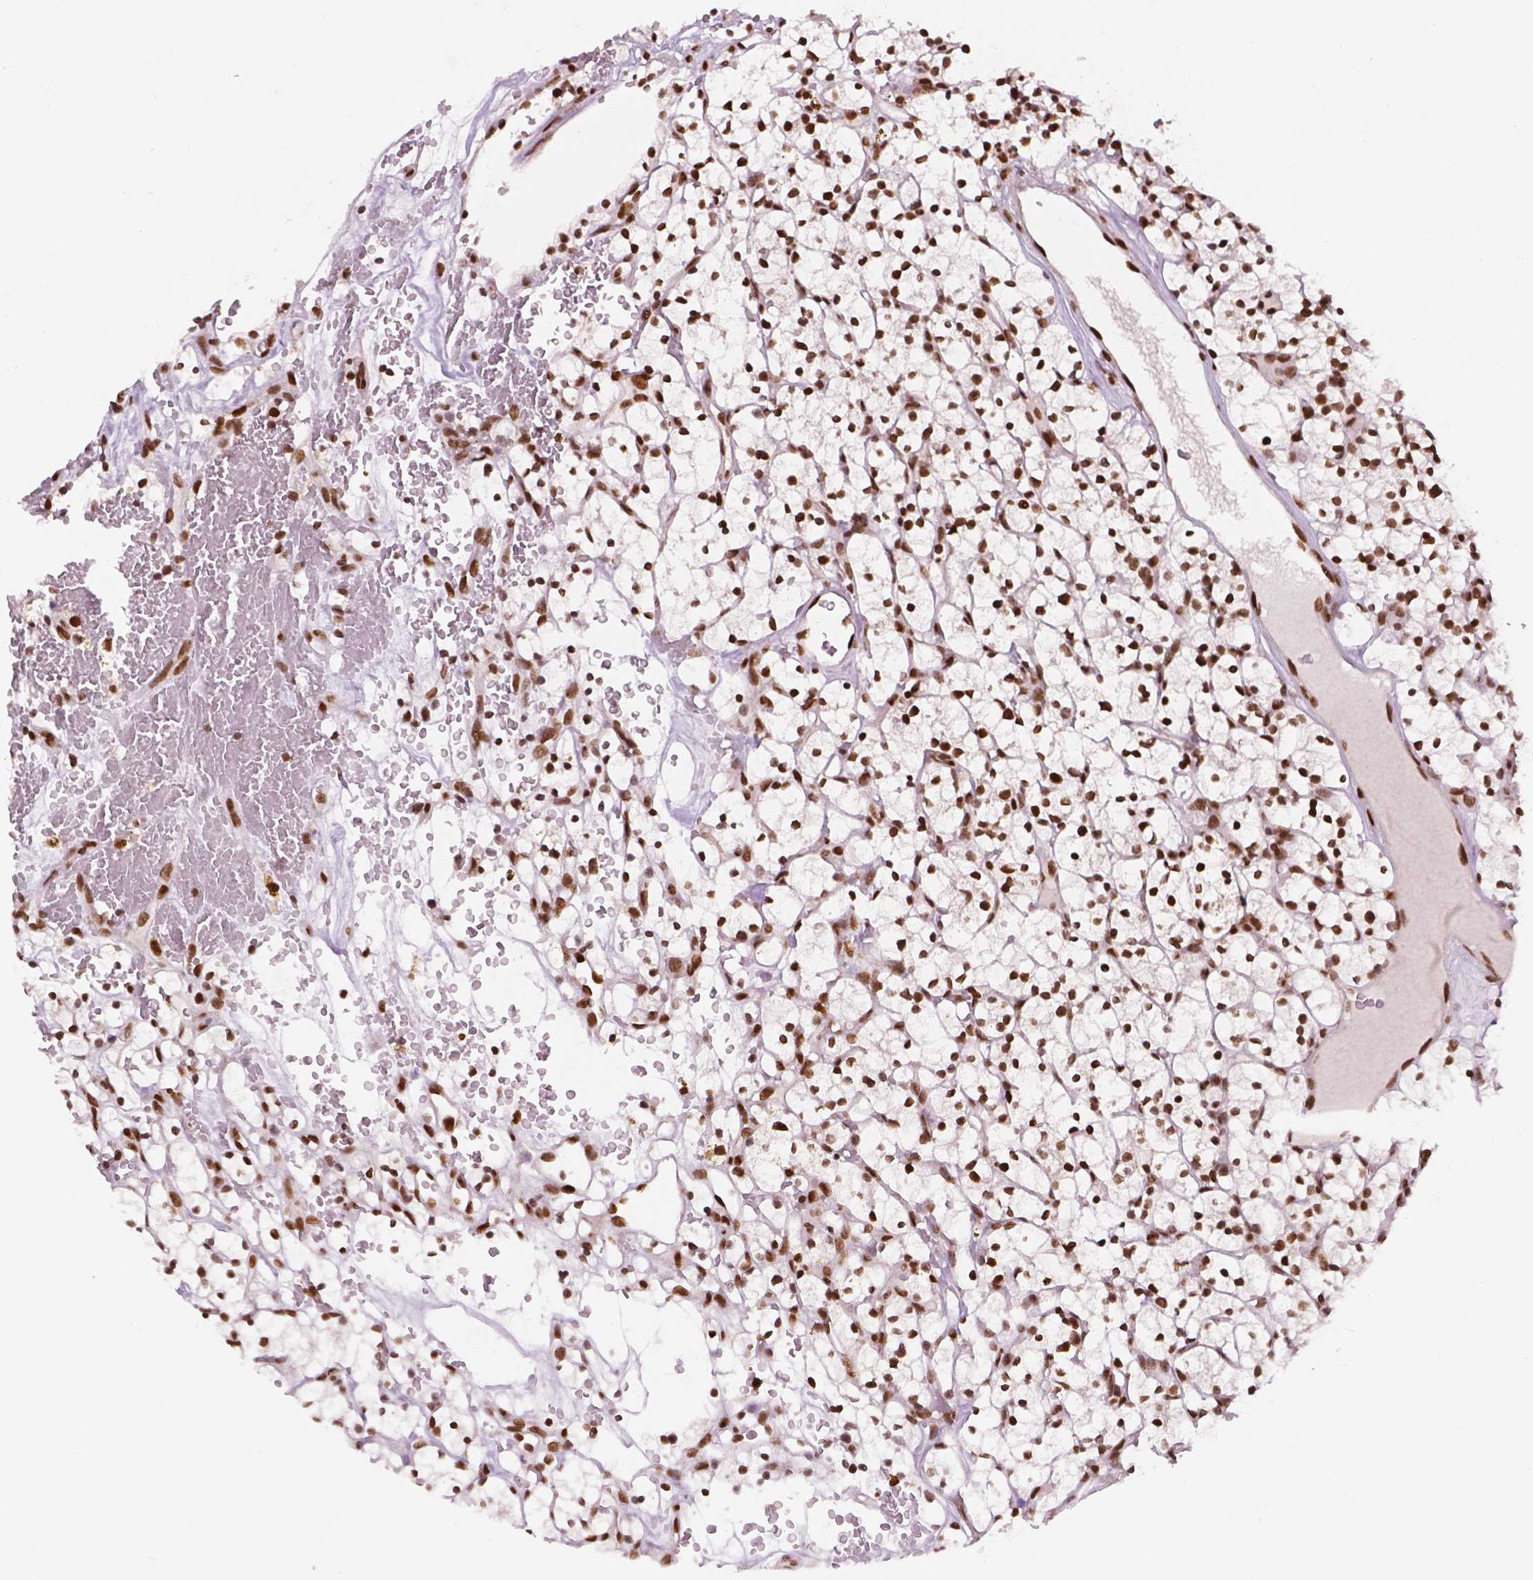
{"staining": {"intensity": "strong", "quantity": "25%-75%", "location": "nuclear"}, "tissue": "renal cancer", "cell_type": "Tumor cells", "image_type": "cancer", "snomed": [{"axis": "morphology", "description": "Adenocarcinoma, NOS"}, {"axis": "topography", "description": "Kidney"}], "caption": "Immunohistochemical staining of adenocarcinoma (renal) displays strong nuclear protein positivity in about 25%-75% of tumor cells. The staining was performed using DAB, with brown indicating positive protein expression. Nuclei are stained blue with hematoxylin.", "gene": "MLH1", "patient": {"sex": "female", "age": 64}}